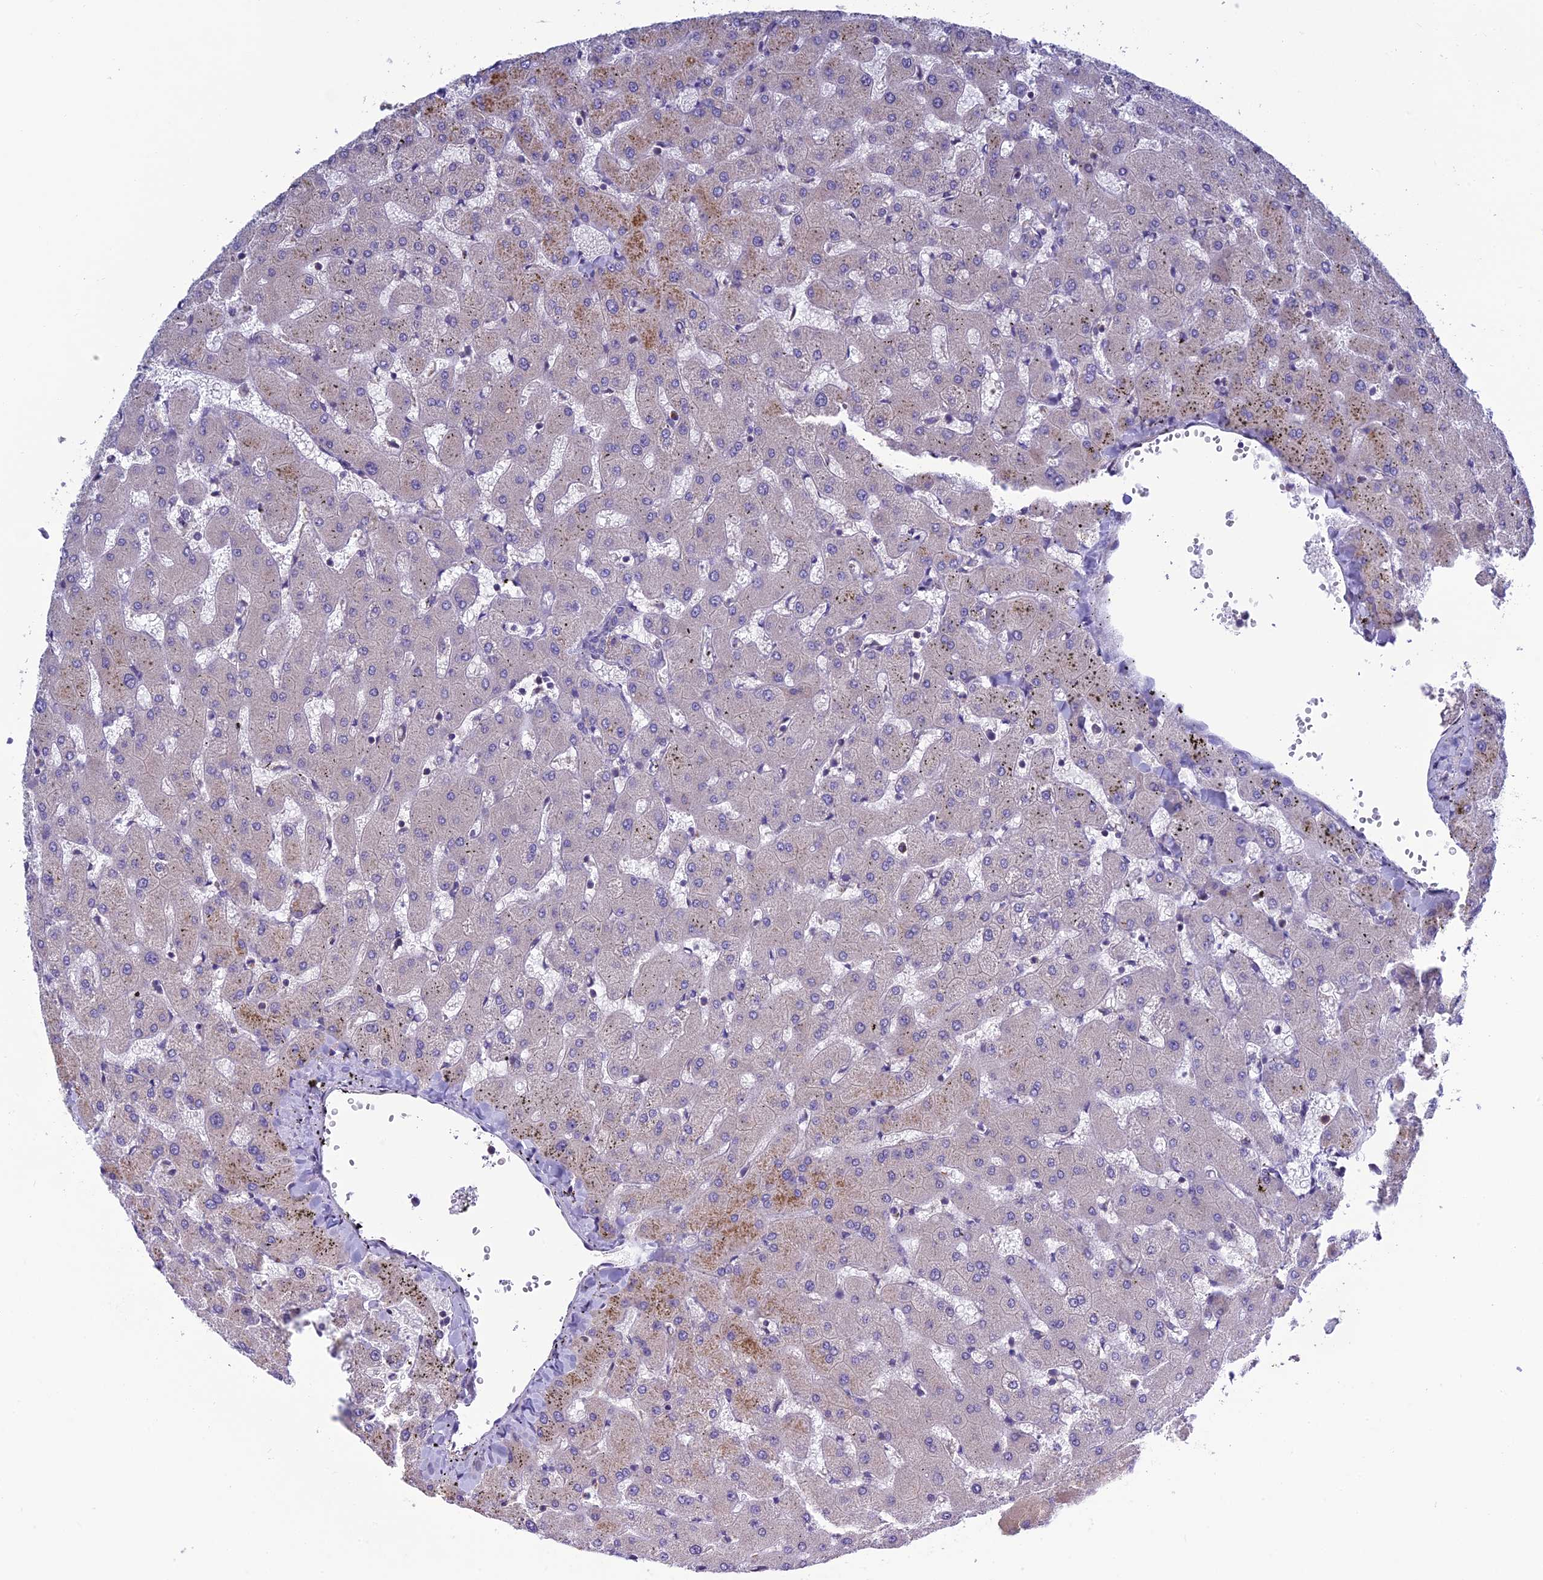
{"staining": {"intensity": "negative", "quantity": "none", "location": "none"}, "tissue": "liver", "cell_type": "Cholangiocytes", "image_type": "normal", "snomed": [{"axis": "morphology", "description": "Normal tissue, NOS"}, {"axis": "topography", "description": "Liver"}], "caption": "The immunohistochemistry image has no significant expression in cholangiocytes of liver.", "gene": "FAM178B", "patient": {"sex": "female", "age": 63}}